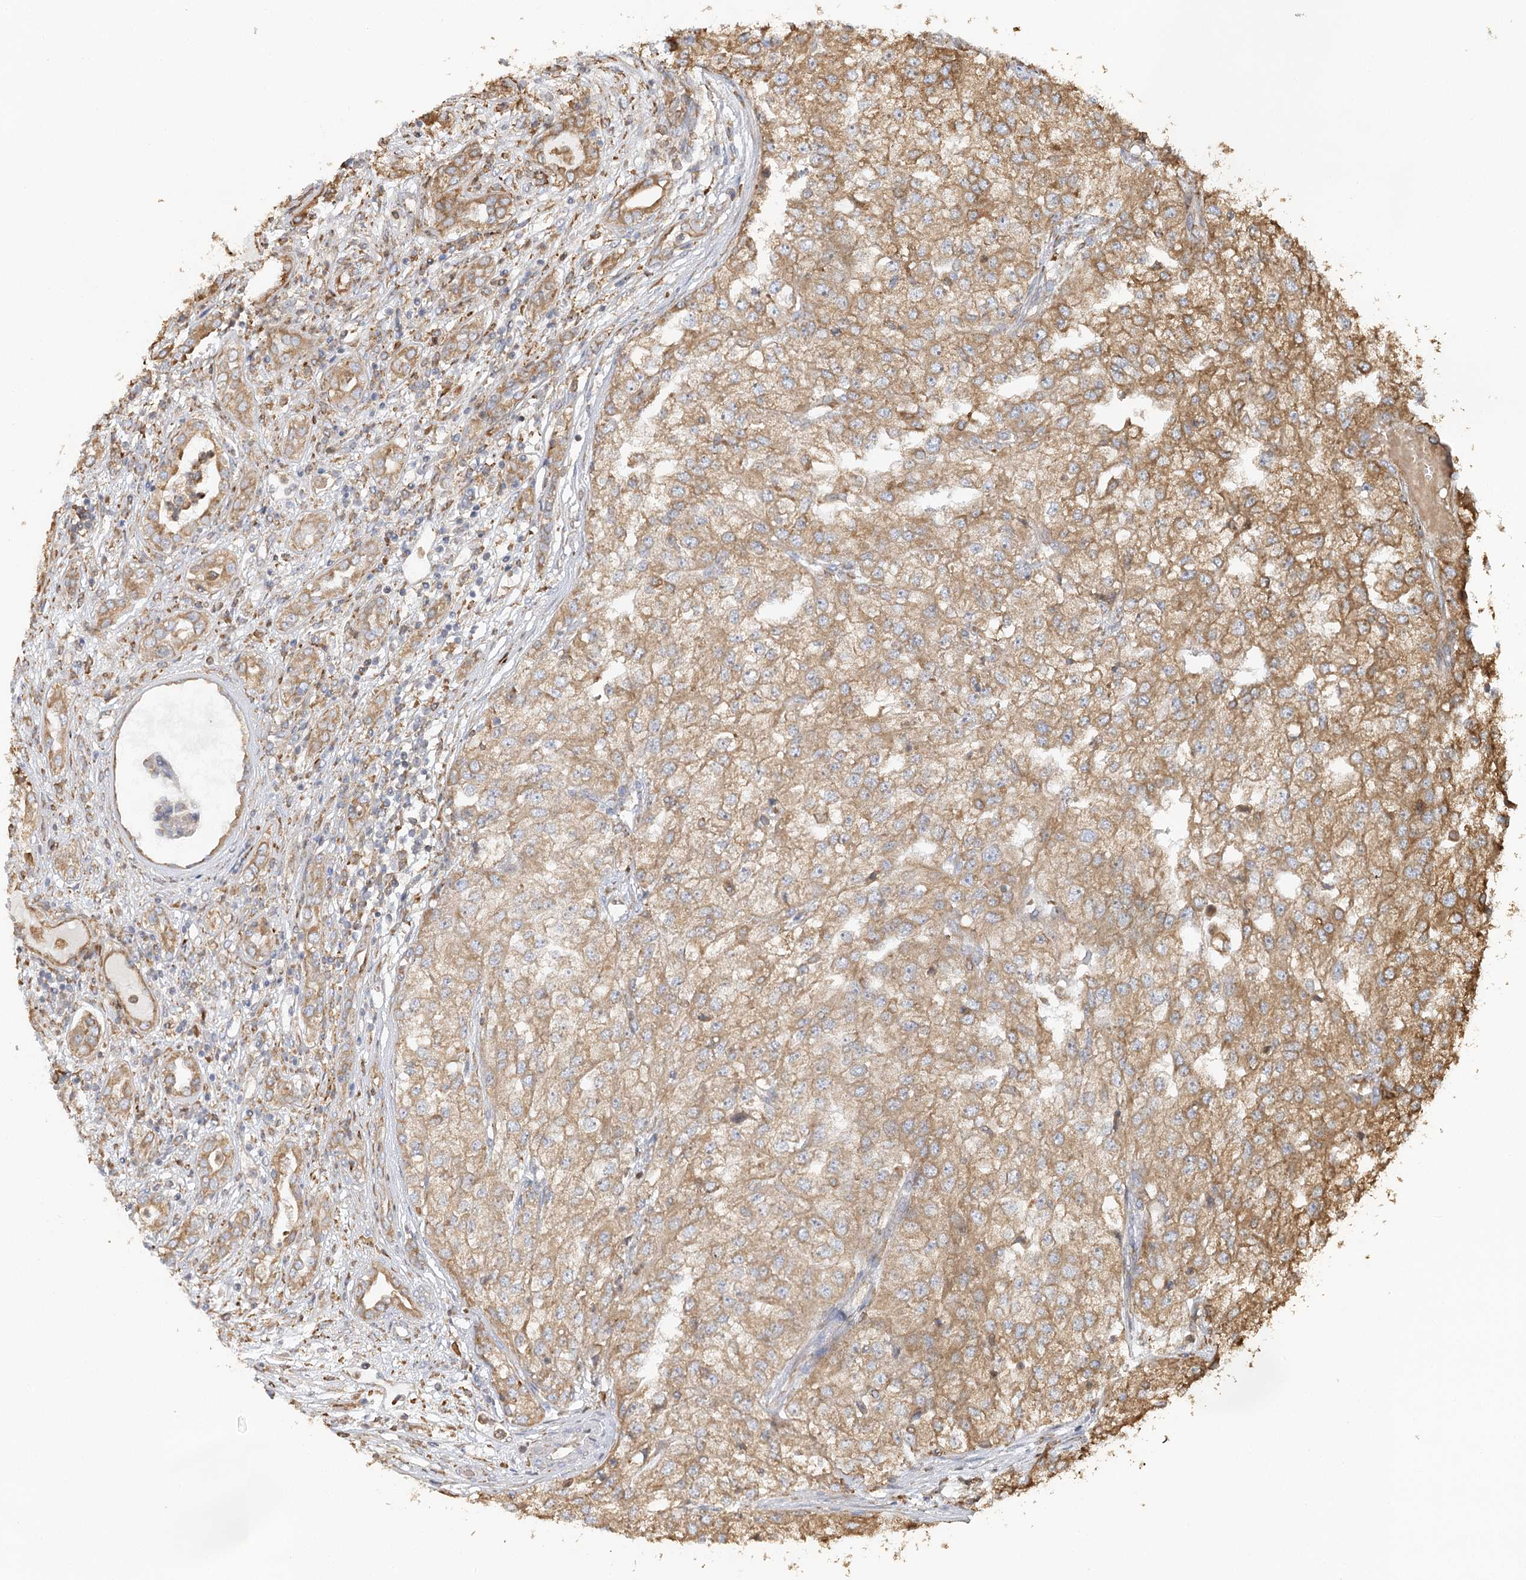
{"staining": {"intensity": "weak", "quantity": ">75%", "location": "cytoplasmic/membranous"}, "tissue": "renal cancer", "cell_type": "Tumor cells", "image_type": "cancer", "snomed": [{"axis": "morphology", "description": "Adenocarcinoma, NOS"}, {"axis": "topography", "description": "Kidney"}], "caption": "Human renal cancer stained with a protein marker displays weak staining in tumor cells.", "gene": "ACAP2", "patient": {"sex": "female", "age": 54}}